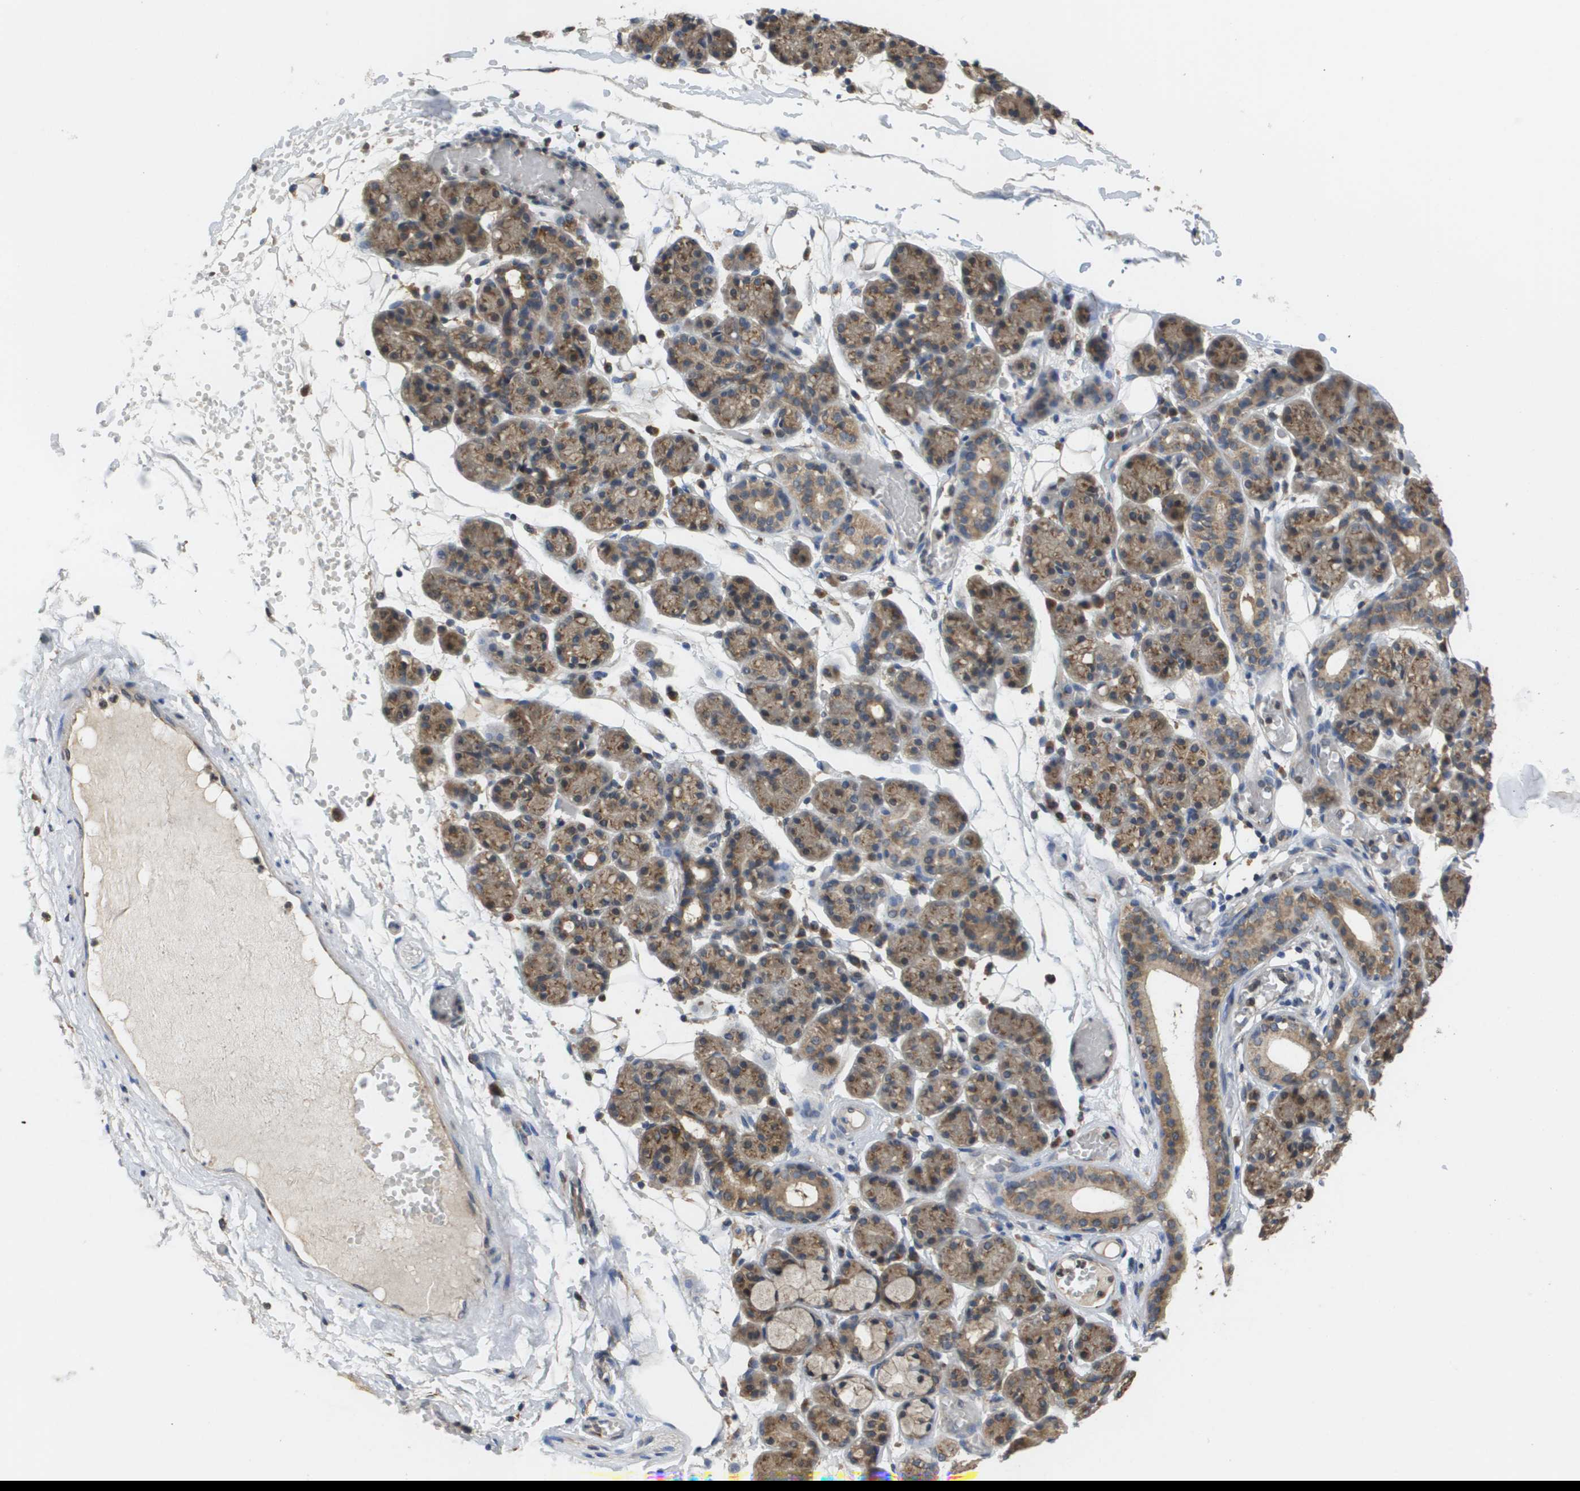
{"staining": {"intensity": "moderate", "quantity": ">75%", "location": "cytoplasmic/membranous"}, "tissue": "salivary gland", "cell_type": "Glandular cells", "image_type": "normal", "snomed": [{"axis": "morphology", "description": "Normal tissue, NOS"}, {"axis": "topography", "description": "Salivary gland"}], "caption": "Salivary gland was stained to show a protein in brown. There is medium levels of moderate cytoplasmic/membranous positivity in approximately >75% of glandular cells. (Stains: DAB (3,3'-diaminobenzidine) in brown, nuclei in blue, Microscopy: brightfield microscopy at high magnification).", "gene": "PCK1", "patient": {"sex": "male", "age": 63}}